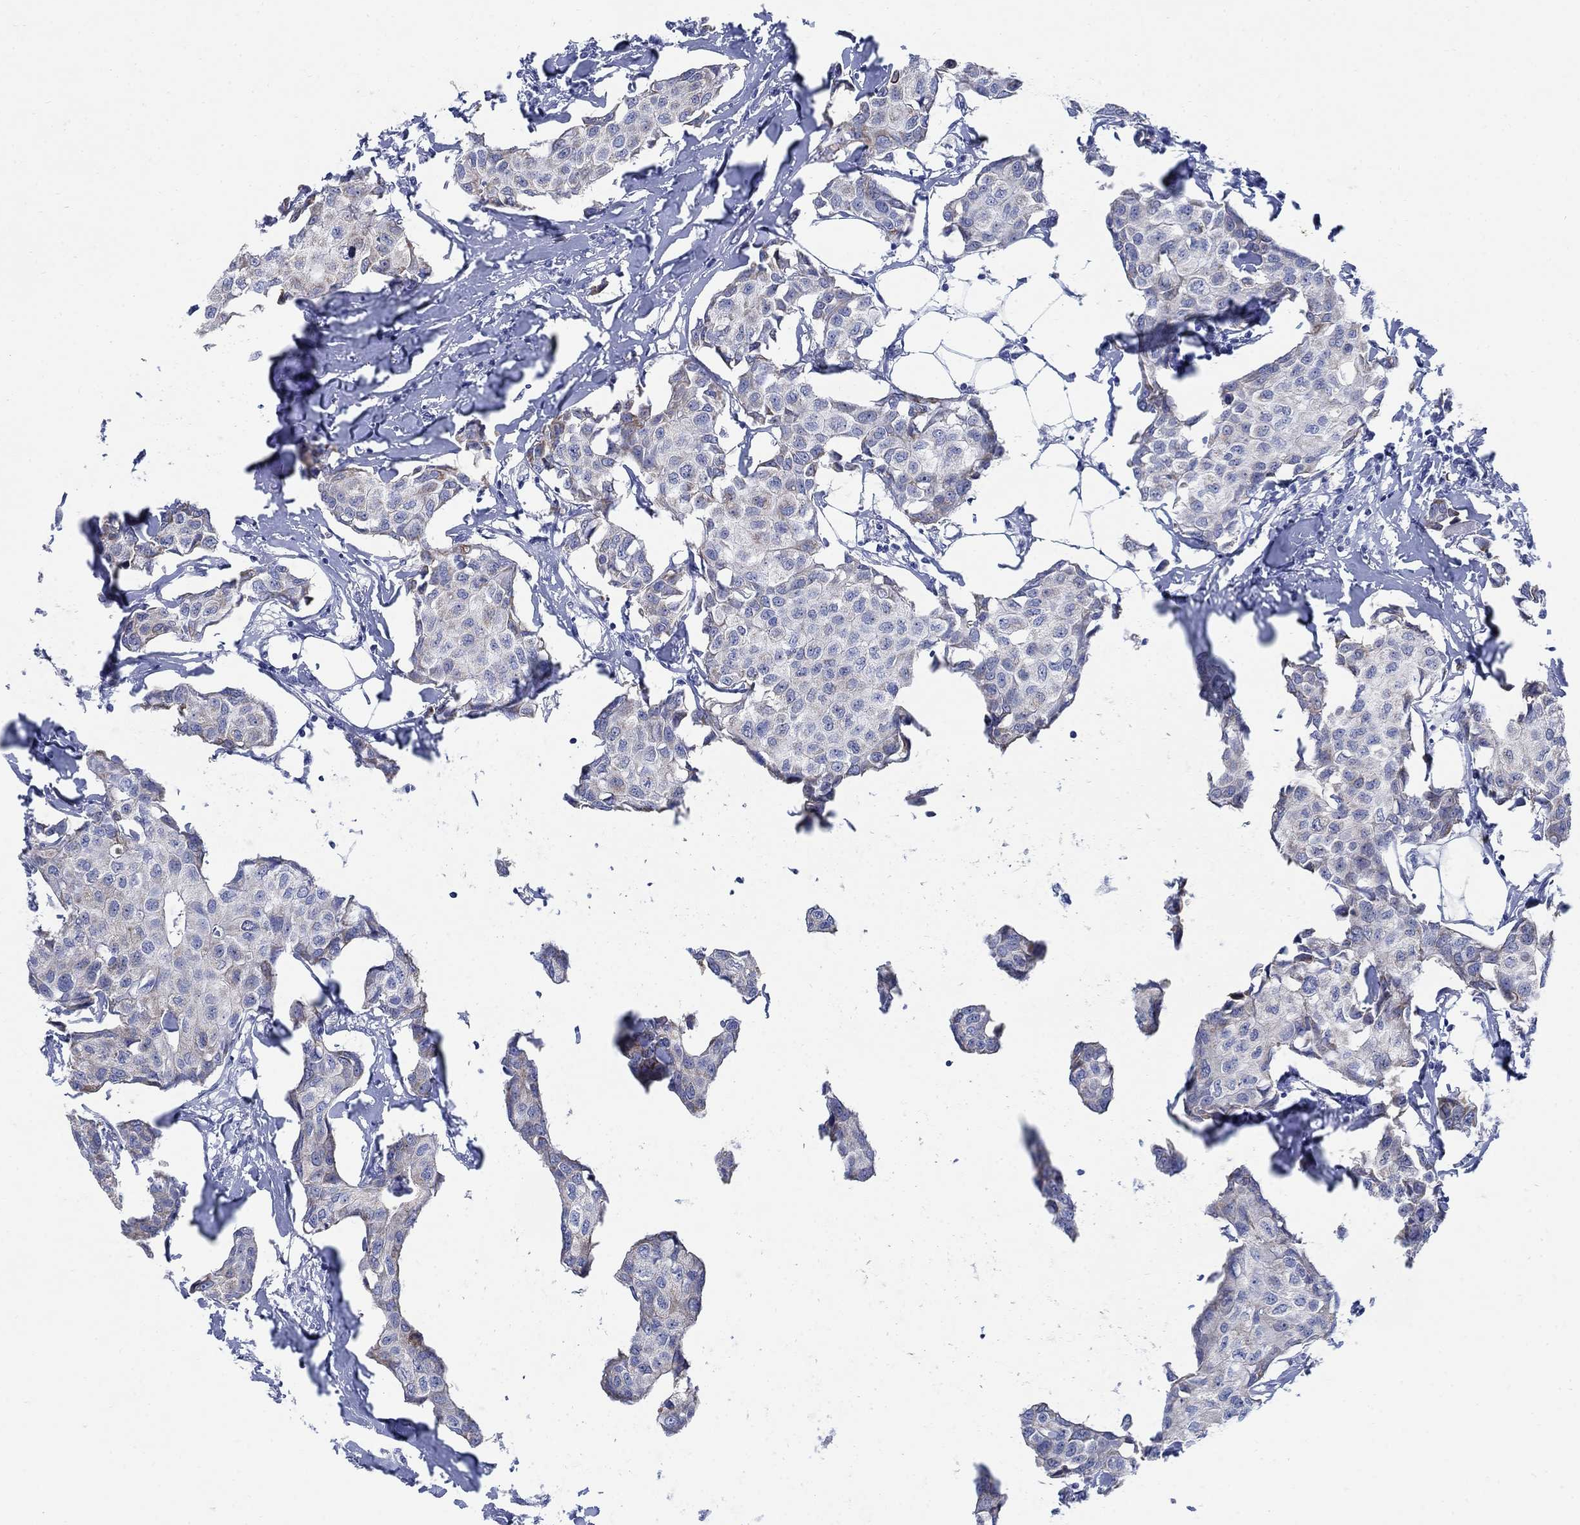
{"staining": {"intensity": "negative", "quantity": "none", "location": "none"}, "tissue": "breast cancer", "cell_type": "Tumor cells", "image_type": "cancer", "snomed": [{"axis": "morphology", "description": "Duct carcinoma"}, {"axis": "topography", "description": "Breast"}], "caption": "The histopathology image shows no significant positivity in tumor cells of breast cancer (infiltrating ductal carcinoma).", "gene": "ZDHHC14", "patient": {"sex": "female", "age": 80}}